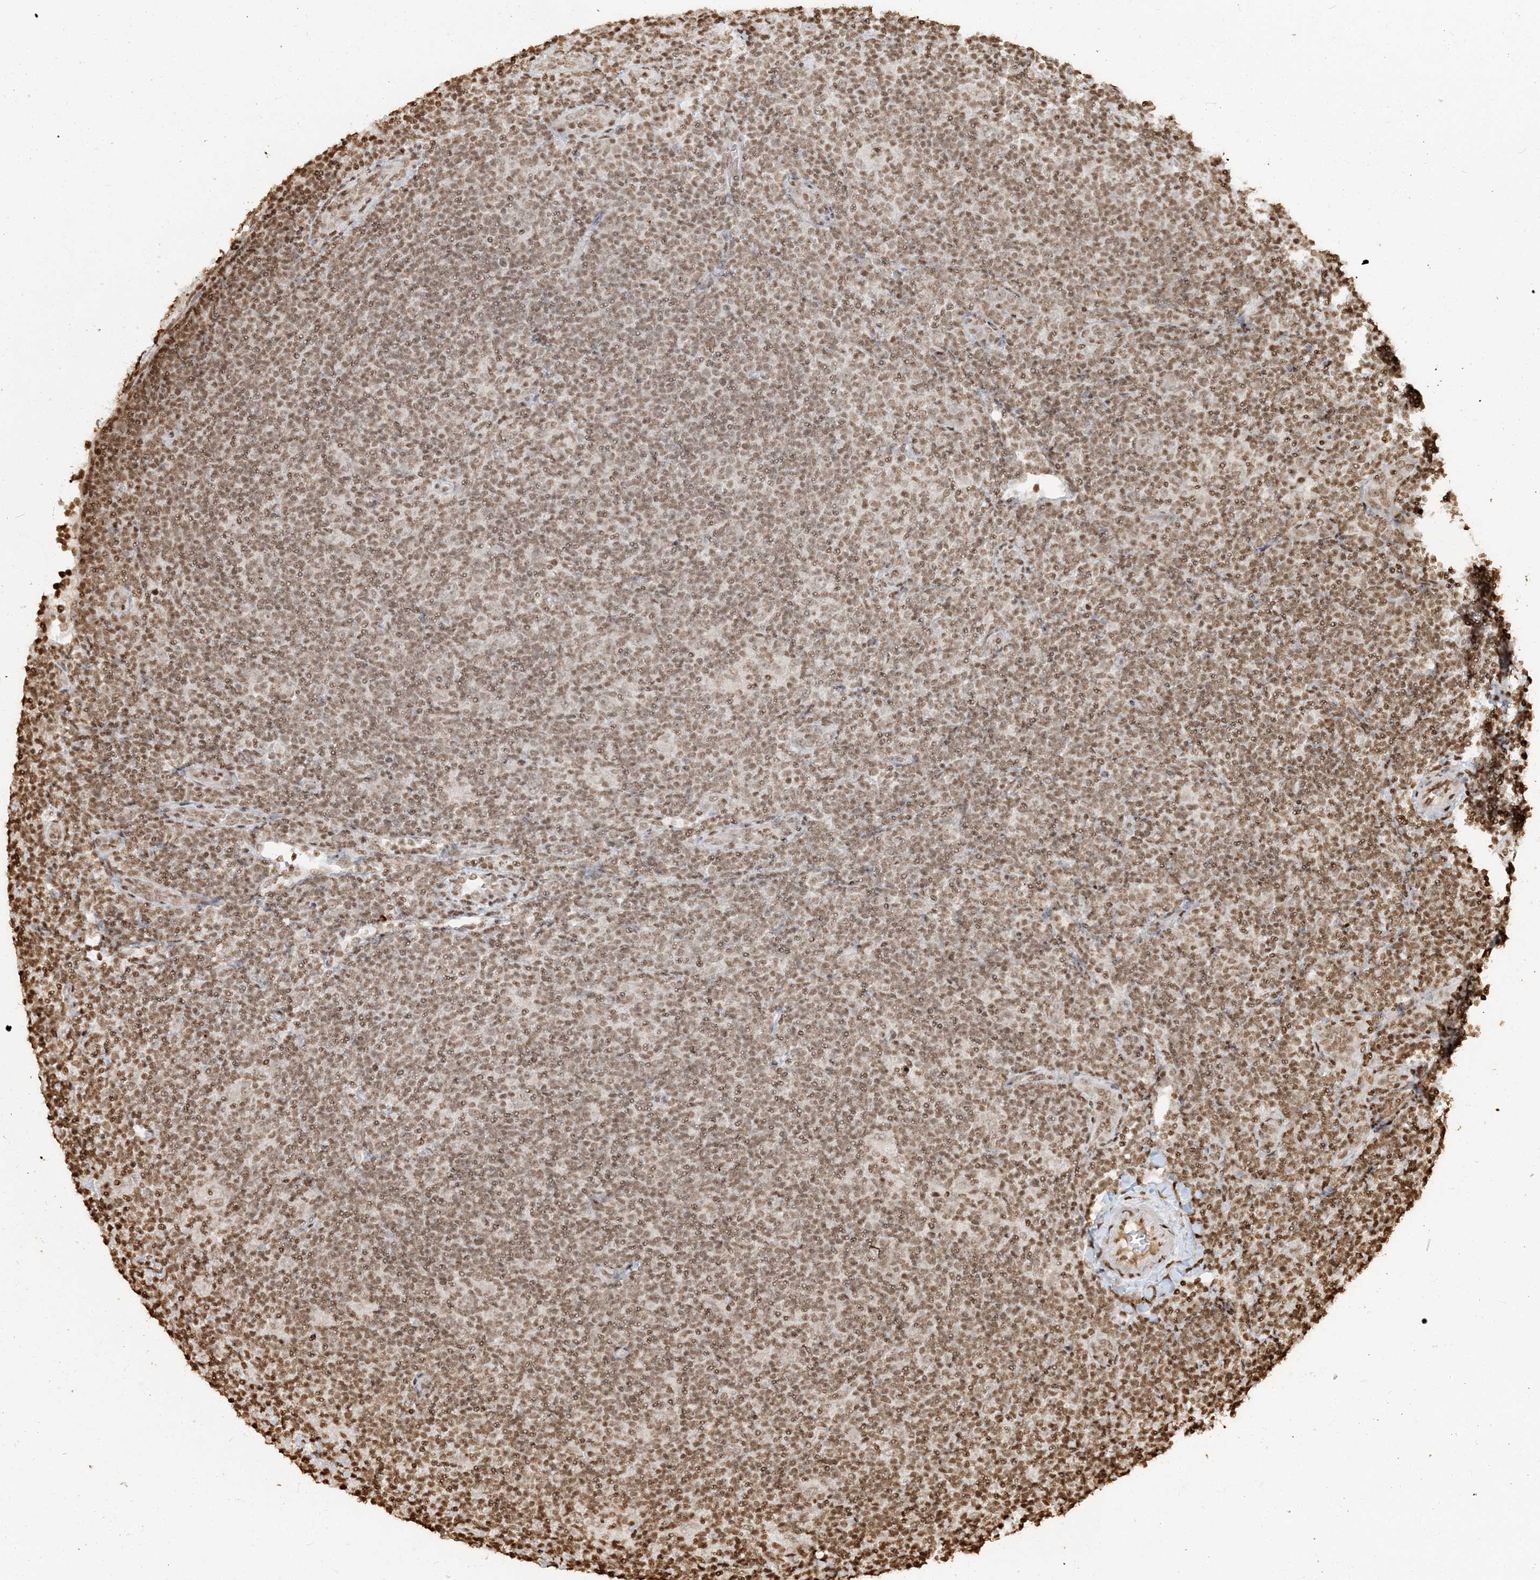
{"staining": {"intensity": "weak", "quantity": "<25%", "location": "nuclear"}, "tissue": "lymphoma", "cell_type": "Tumor cells", "image_type": "cancer", "snomed": [{"axis": "morphology", "description": "Hodgkin's disease, NOS"}, {"axis": "topography", "description": "Lymph node"}], "caption": "This histopathology image is of Hodgkin's disease stained with immunohistochemistry to label a protein in brown with the nuclei are counter-stained blue. There is no staining in tumor cells.", "gene": "H3-3B", "patient": {"sex": "female", "age": 57}}